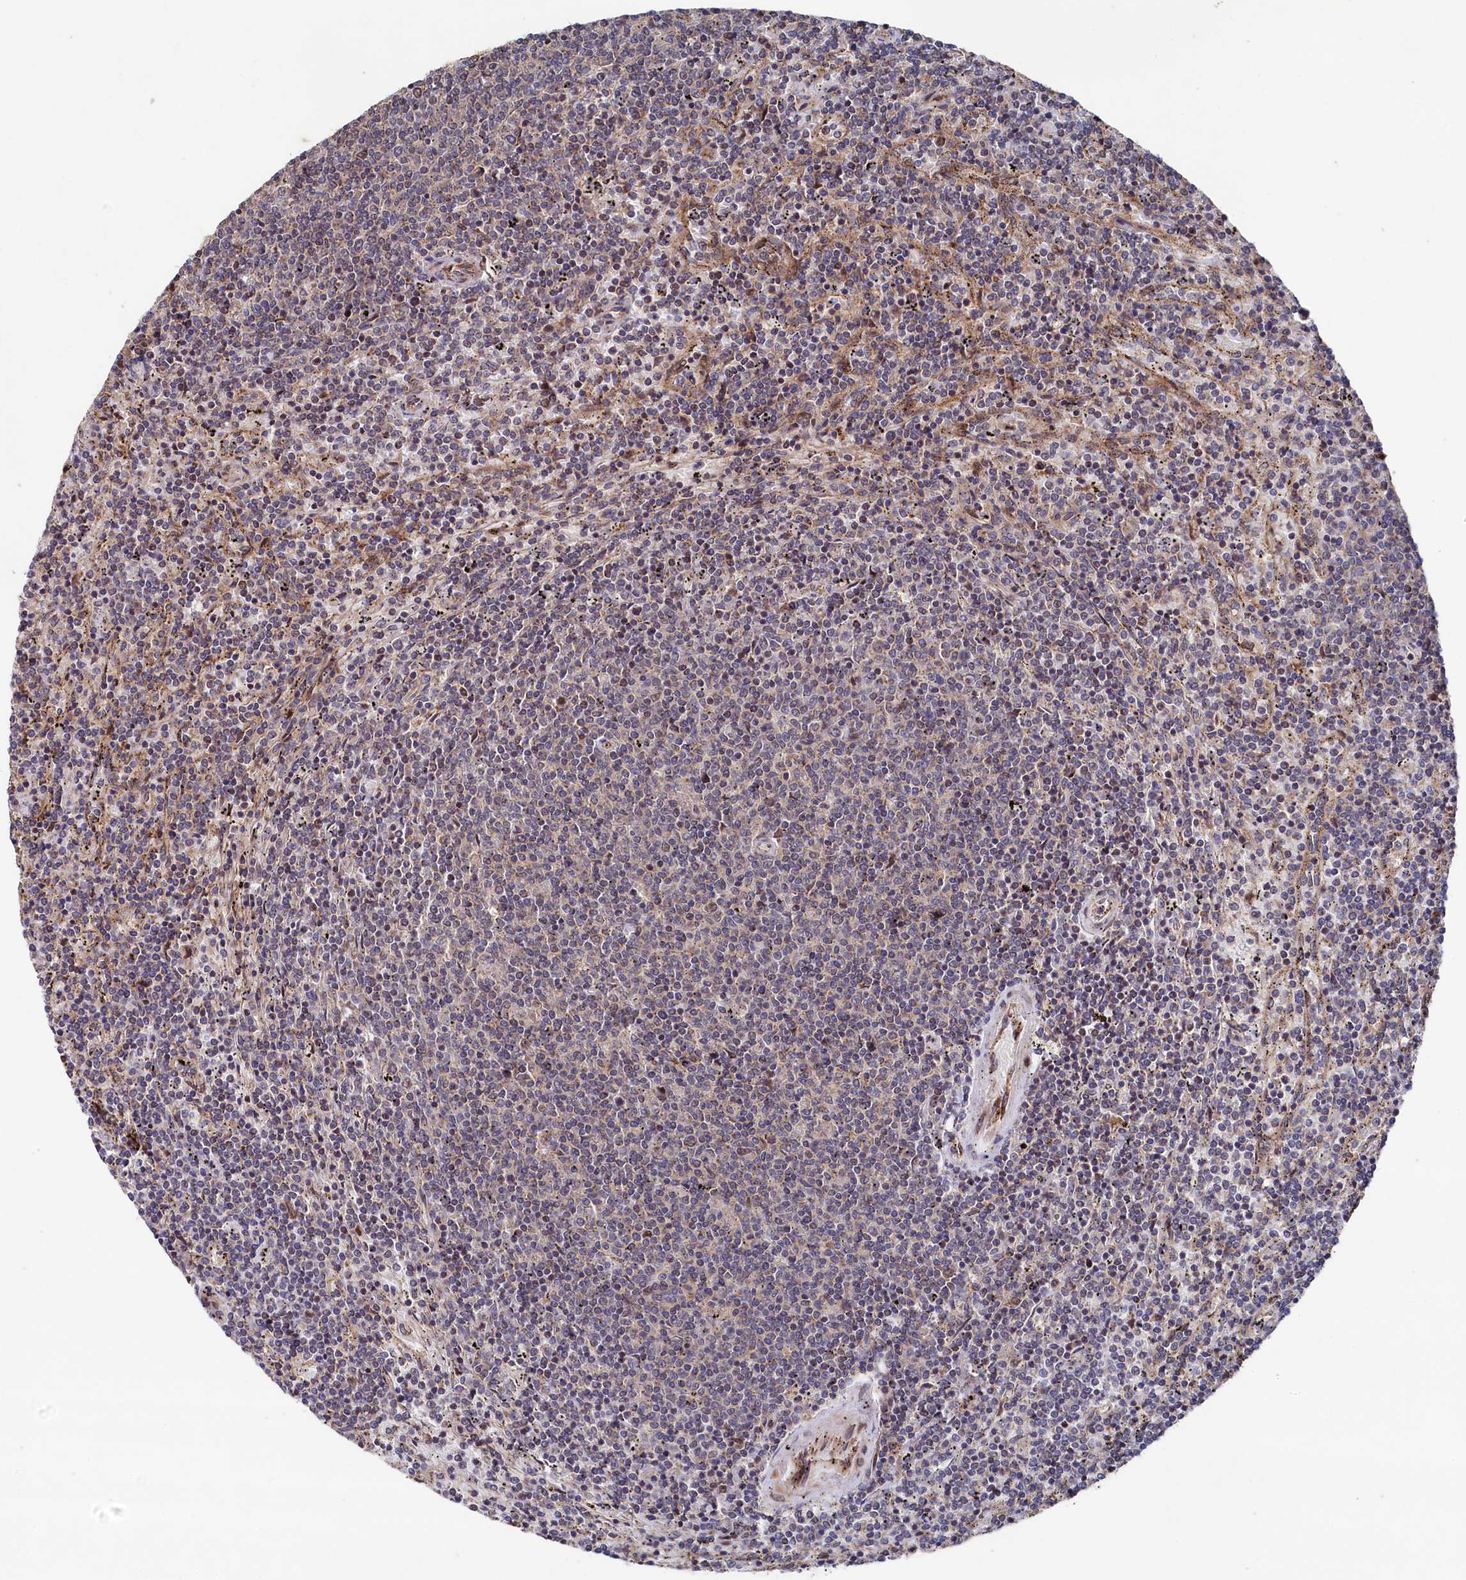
{"staining": {"intensity": "negative", "quantity": "none", "location": "none"}, "tissue": "lymphoma", "cell_type": "Tumor cells", "image_type": "cancer", "snomed": [{"axis": "morphology", "description": "Malignant lymphoma, non-Hodgkin's type, Low grade"}, {"axis": "topography", "description": "Spleen"}], "caption": "The histopathology image displays no staining of tumor cells in lymphoma. (Stains: DAB immunohistochemistry (IHC) with hematoxylin counter stain, Microscopy: brightfield microscopy at high magnification).", "gene": "SUPV3L1", "patient": {"sex": "female", "age": 50}}